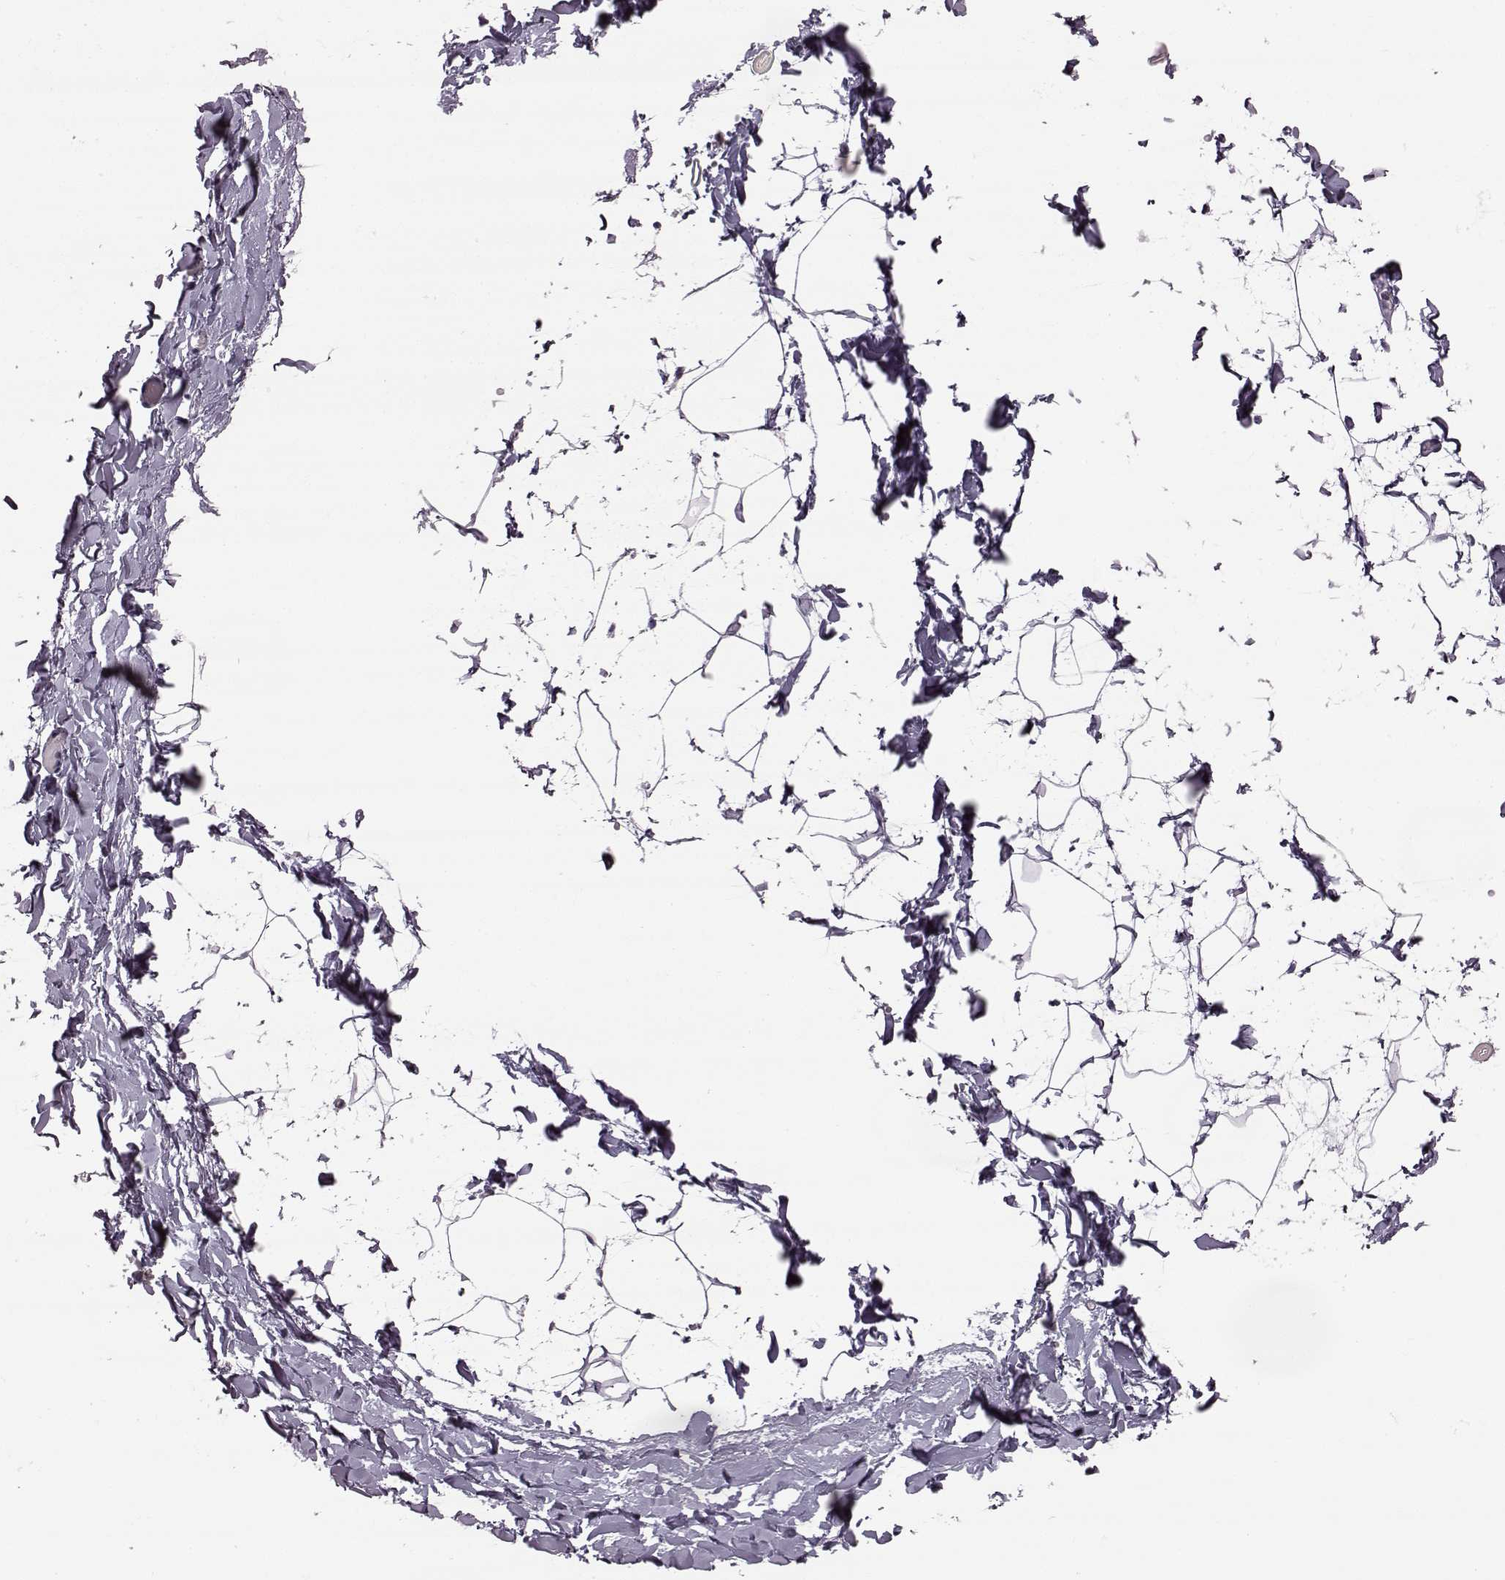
{"staining": {"intensity": "negative", "quantity": "none", "location": "none"}, "tissue": "adipose tissue", "cell_type": "Adipocytes", "image_type": "normal", "snomed": [{"axis": "morphology", "description": "Normal tissue, NOS"}, {"axis": "topography", "description": "Gallbladder"}, {"axis": "topography", "description": "Peripheral nerve tissue"}], "caption": "Protein analysis of normal adipose tissue exhibits no significant expression in adipocytes.", "gene": "ODAD4", "patient": {"sex": "female", "age": 45}}